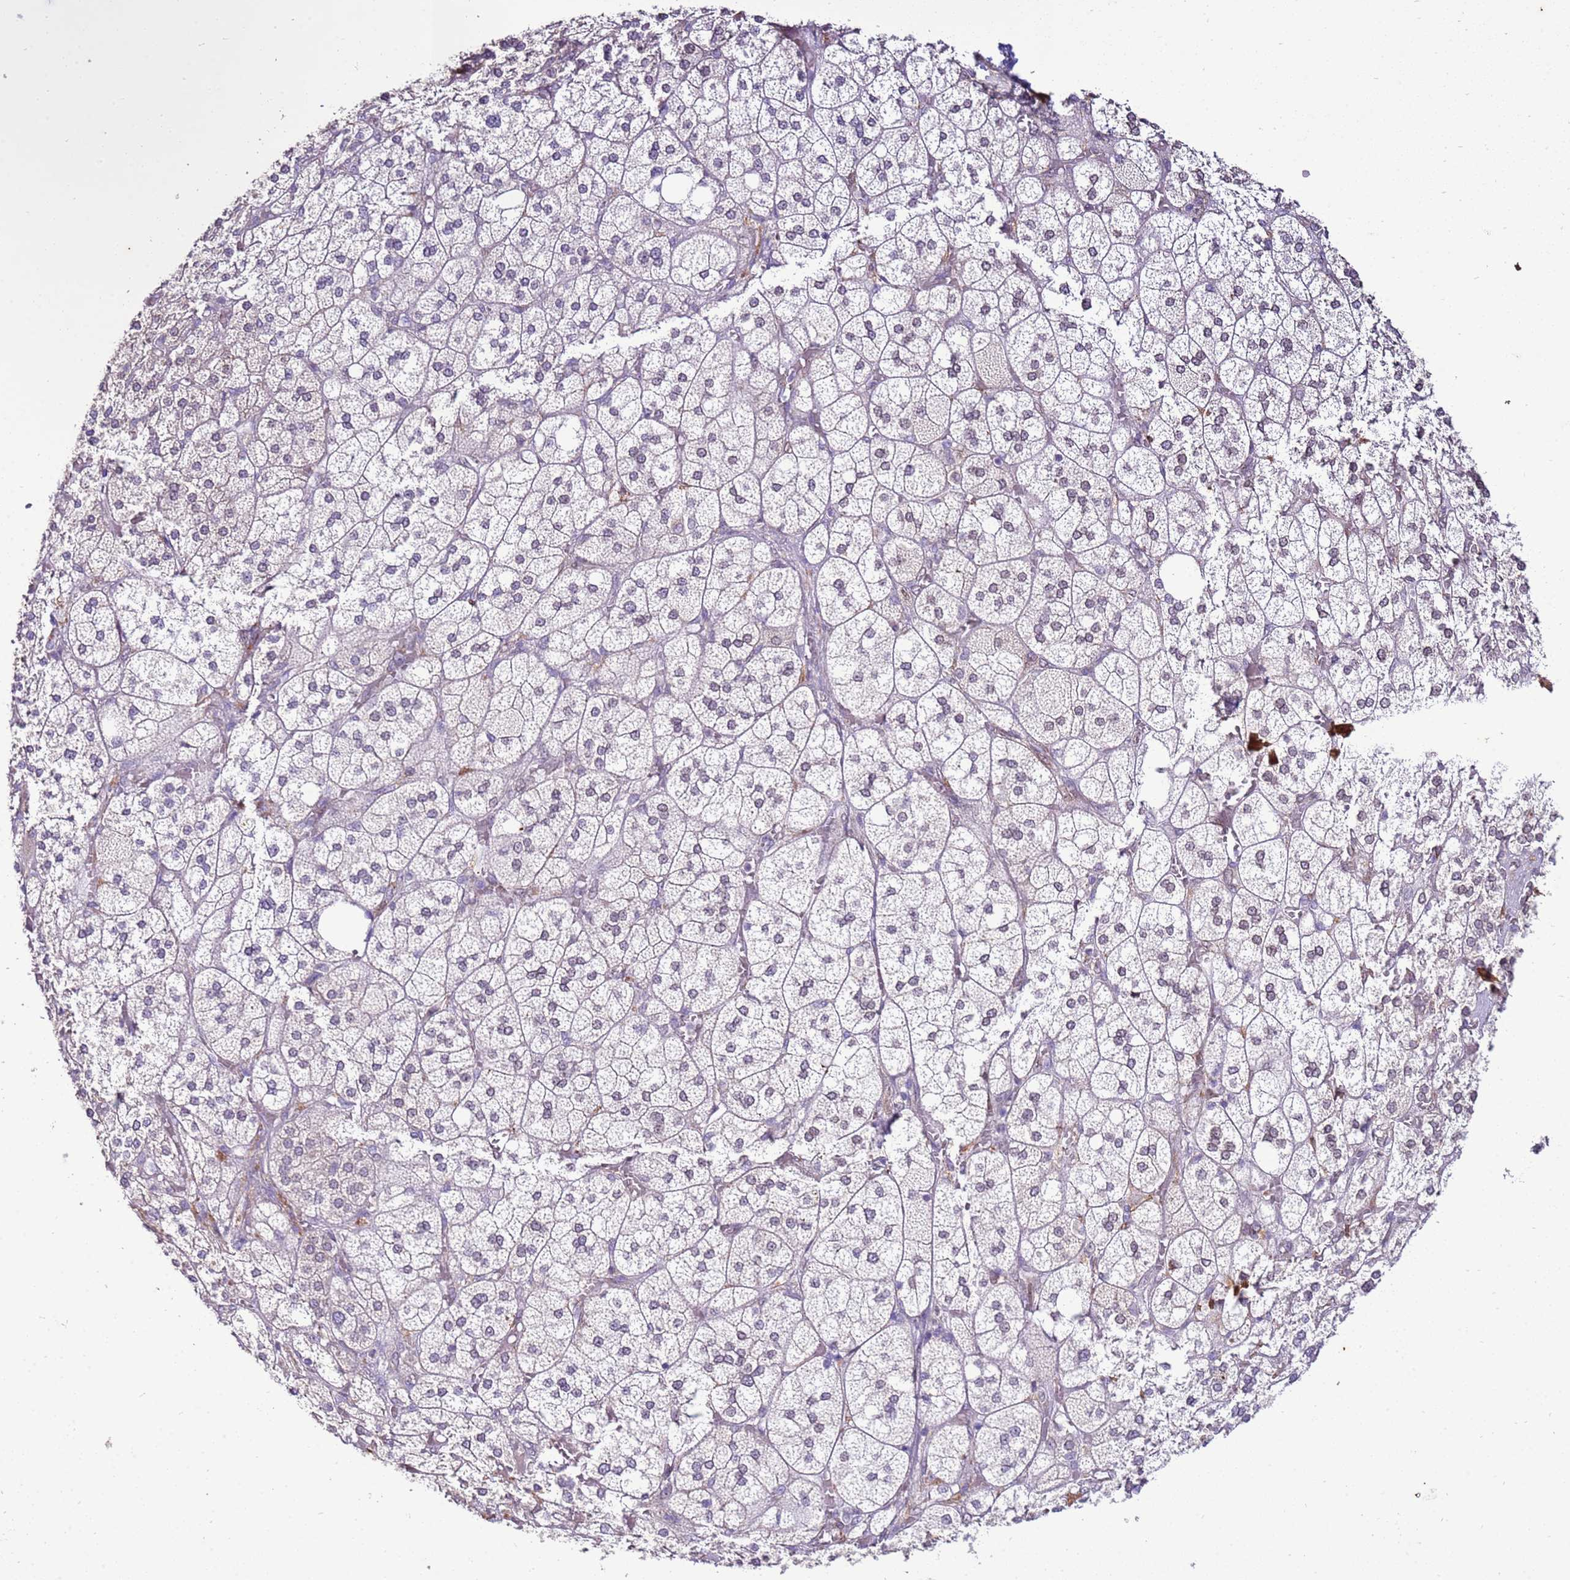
{"staining": {"intensity": "negative", "quantity": "none", "location": "none"}, "tissue": "adrenal gland", "cell_type": "Glandular cells", "image_type": "normal", "snomed": [{"axis": "morphology", "description": "Normal tissue, NOS"}, {"axis": "topography", "description": "Adrenal gland"}], "caption": "Immunohistochemistry (IHC) photomicrograph of normal adrenal gland: human adrenal gland stained with DAB demonstrates no significant protein staining in glandular cells.", "gene": "TMEM47", "patient": {"sex": "male", "age": 61}}